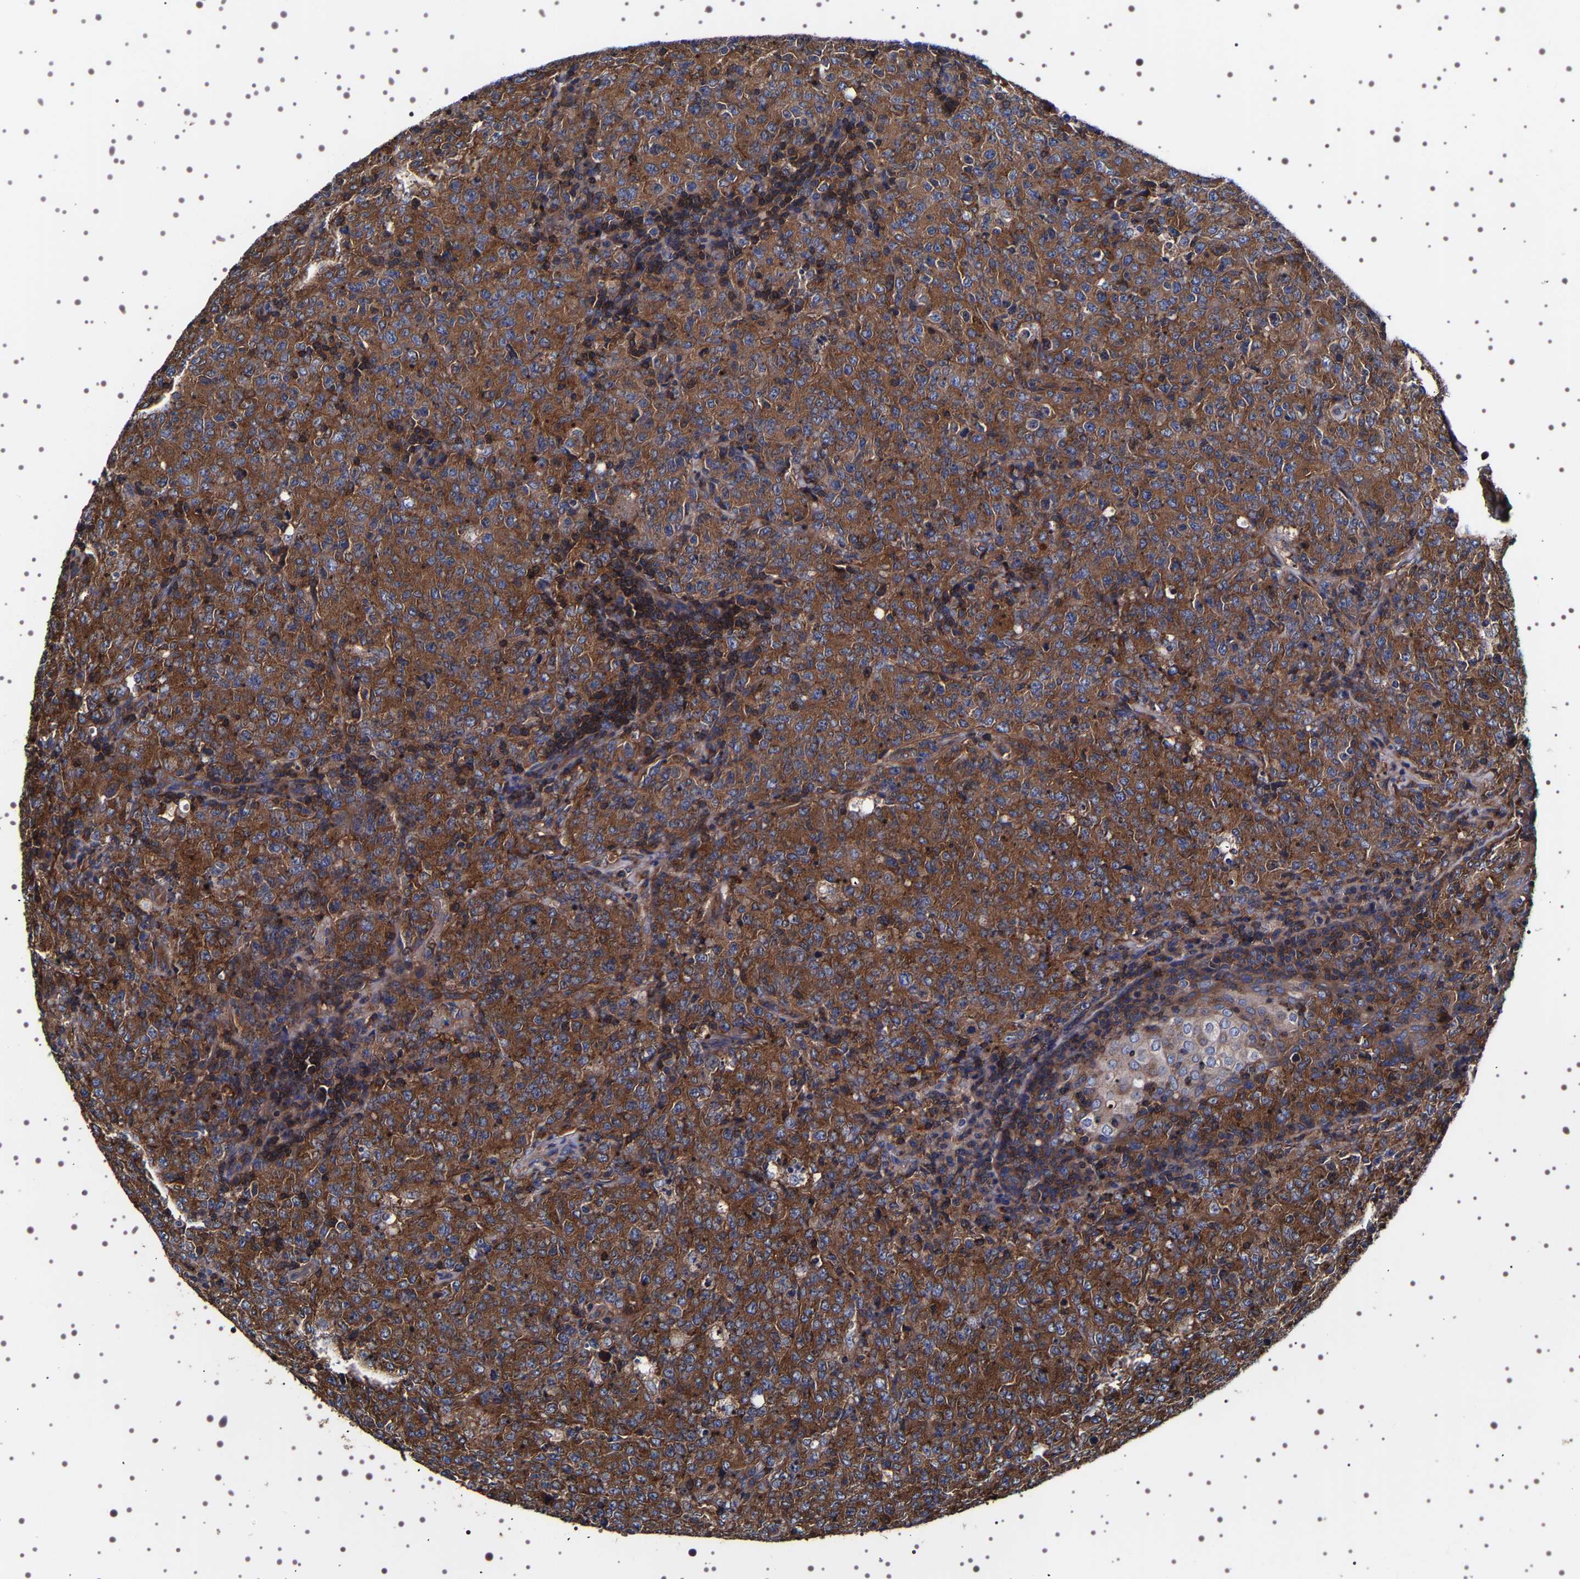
{"staining": {"intensity": "moderate", "quantity": ">75%", "location": "cytoplasmic/membranous"}, "tissue": "lymphoma", "cell_type": "Tumor cells", "image_type": "cancer", "snomed": [{"axis": "morphology", "description": "Malignant lymphoma, non-Hodgkin's type, High grade"}, {"axis": "topography", "description": "Tonsil"}], "caption": "Protein expression analysis of lymphoma demonstrates moderate cytoplasmic/membranous staining in about >75% of tumor cells. The staining was performed using DAB, with brown indicating positive protein expression. Nuclei are stained blue with hematoxylin.", "gene": "WDR1", "patient": {"sex": "female", "age": 36}}